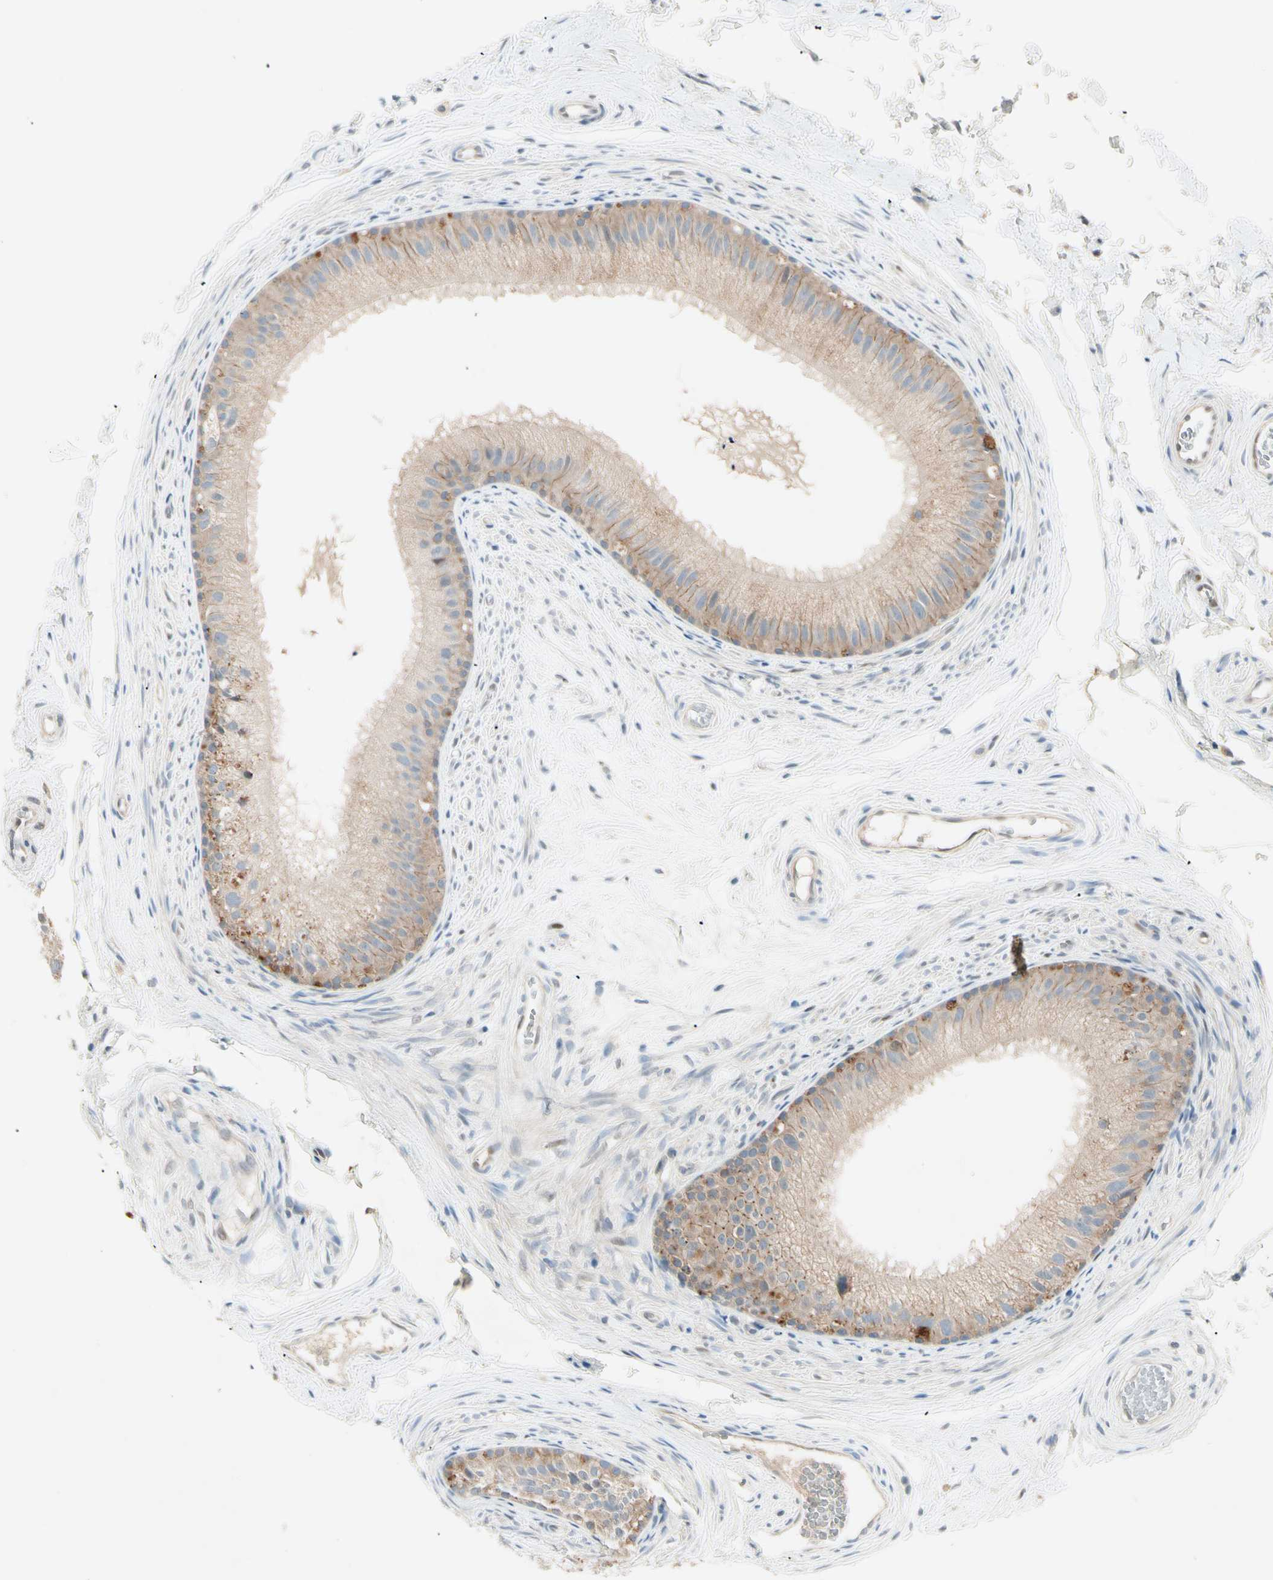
{"staining": {"intensity": "weak", "quantity": ">75%", "location": "cytoplasmic/membranous"}, "tissue": "epididymis", "cell_type": "Glandular cells", "image_type": "normal", "snomed": [{"axis": "morphology", "description": "Normal tissue, NOS"}, {"axis": "topography", "description": "Epididymis"}], "caption": "IHC of benign epididymis demonstrates low levels of weak cytoplasmic/membranous expression in about >75% of glandular cells. (IHC, brightfield microscopy, high magnification).", "gene": "IL1R1", "patient": {"sex": "male", "age": 56}}